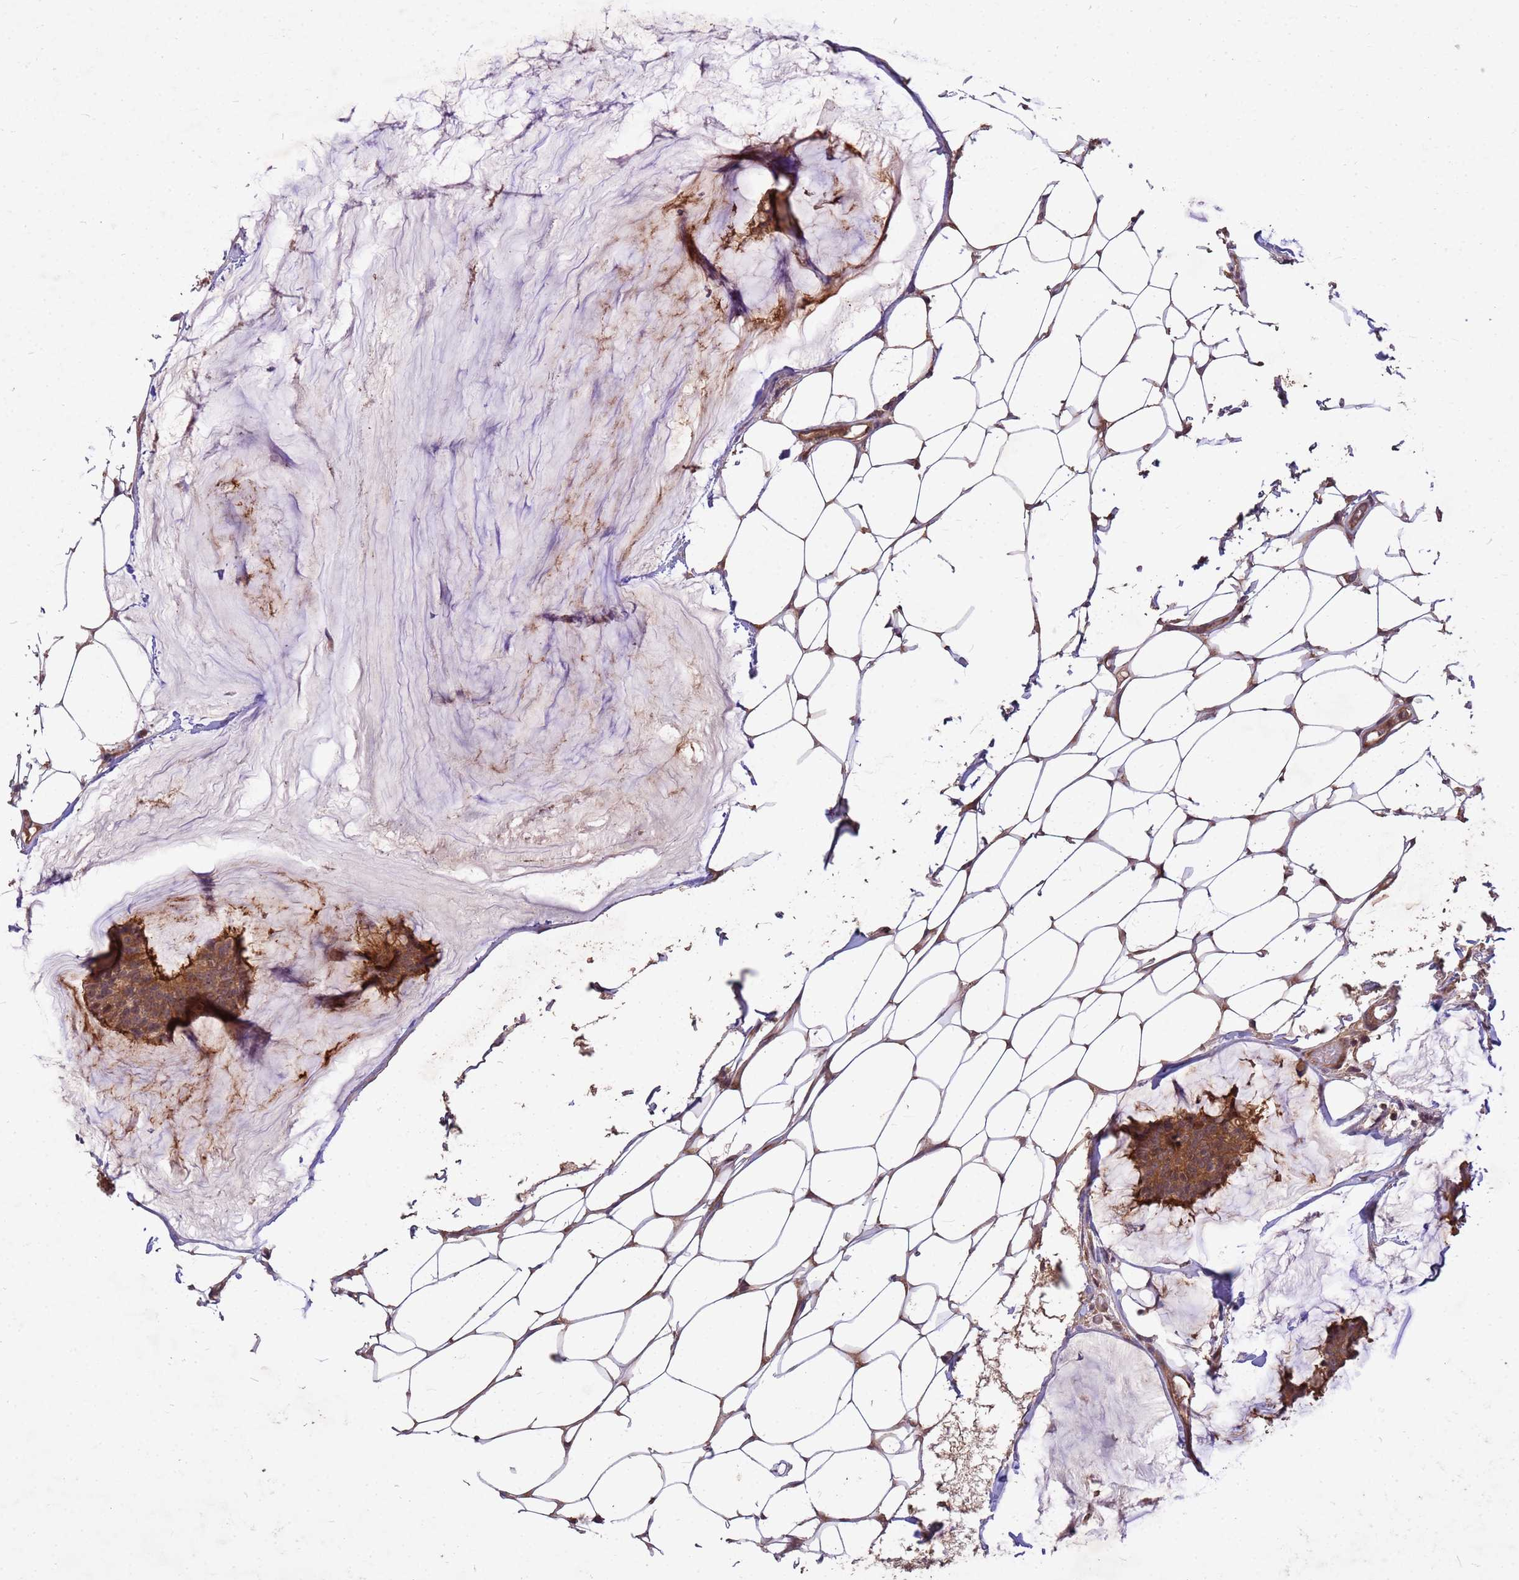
{"staining": {"intensity": "moderate", "quantity": ">75%", "location": "cytoplasmic/membranous"}, "tissue": "breast cancer", "cell_type": "Tumor cells", "image_type": "cancer", "snomed": [{"axis": "morphology", "description": "Duct carcinoma"}, {"axis": "topography", "description": "Breast"}], "caption": "Protein analysis of breast intraductal carcinoma tissue reveals moderate cytoplasmic/membranous expression in approximately >75% of tumor cells.", "gene": "PPP2CB", "patient": {"sex": "female", "age": 93}}